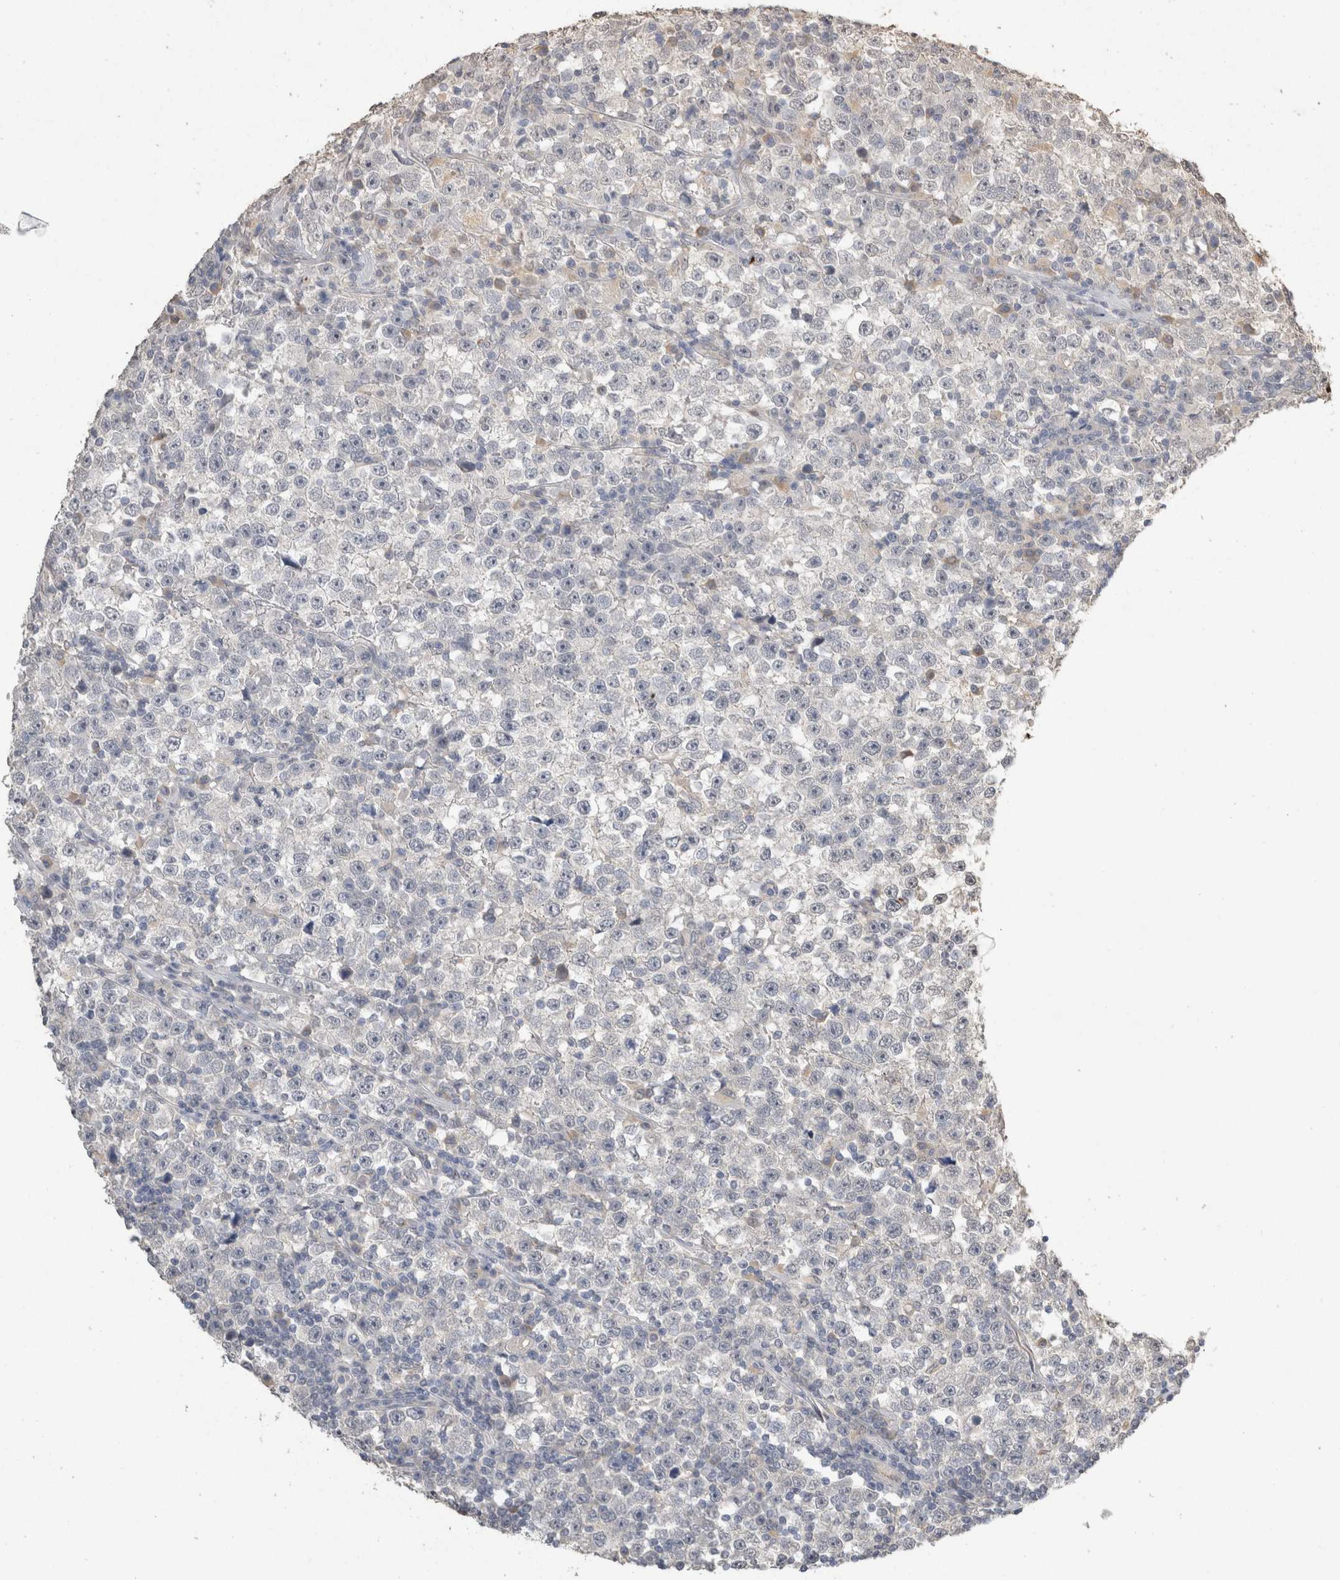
{"staining": {"intensity": "negative", "quantity": "none", "location": "none"}, "tissue": "testis cancer", "cell_type": "Tumor cells", "image_type": "cancer", "snomed": [{"axis": "morphology", "description": "Seminoma, NOS"}, {"axis": "topography", "description": "Testis"}], "caption": "This micrograph is of testis seminoma stained with IHC to label a protein in brown with the nuclei are counter-stained blue. There is no staining in tumor cells.", "gene": "NAALADL2", "patient": {"sex": "male", "age": 43}}